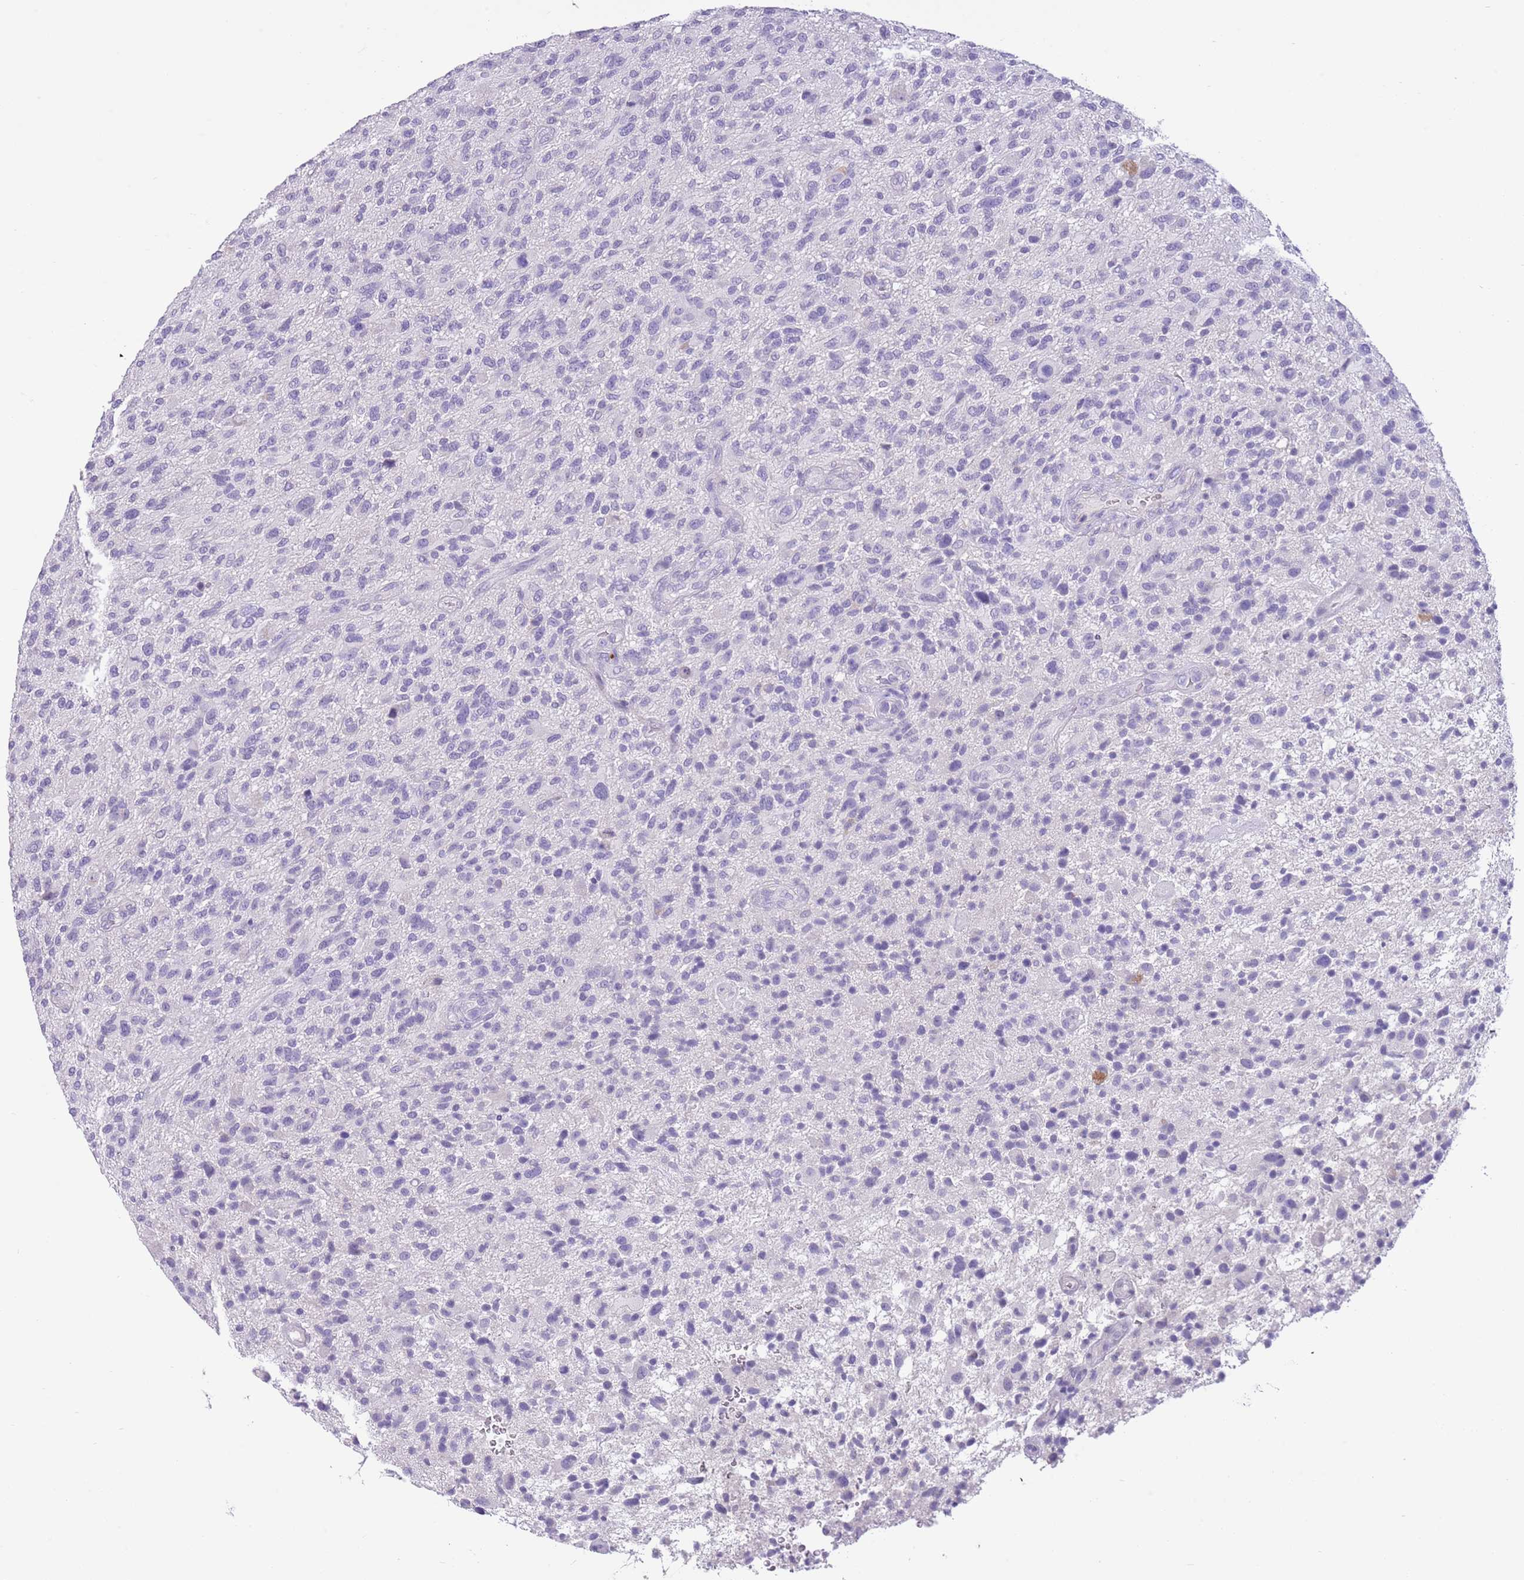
{"staining": {"intensity": "negative", "quantity": "none", "location": "none"}, "tissue": "glioma", "cell_type": "Tumor cells", "image_type": "cancer", "snomed": [{"axis": "morphology", "description": "Glioma, malignant, High grade"}, {"axis": "topography", "description": "Brain"}], "caption": "There is no significant expression in tumor cells of glioma.", "gene": "TOX2", "patient": {"sex": "male", "age": 47}}